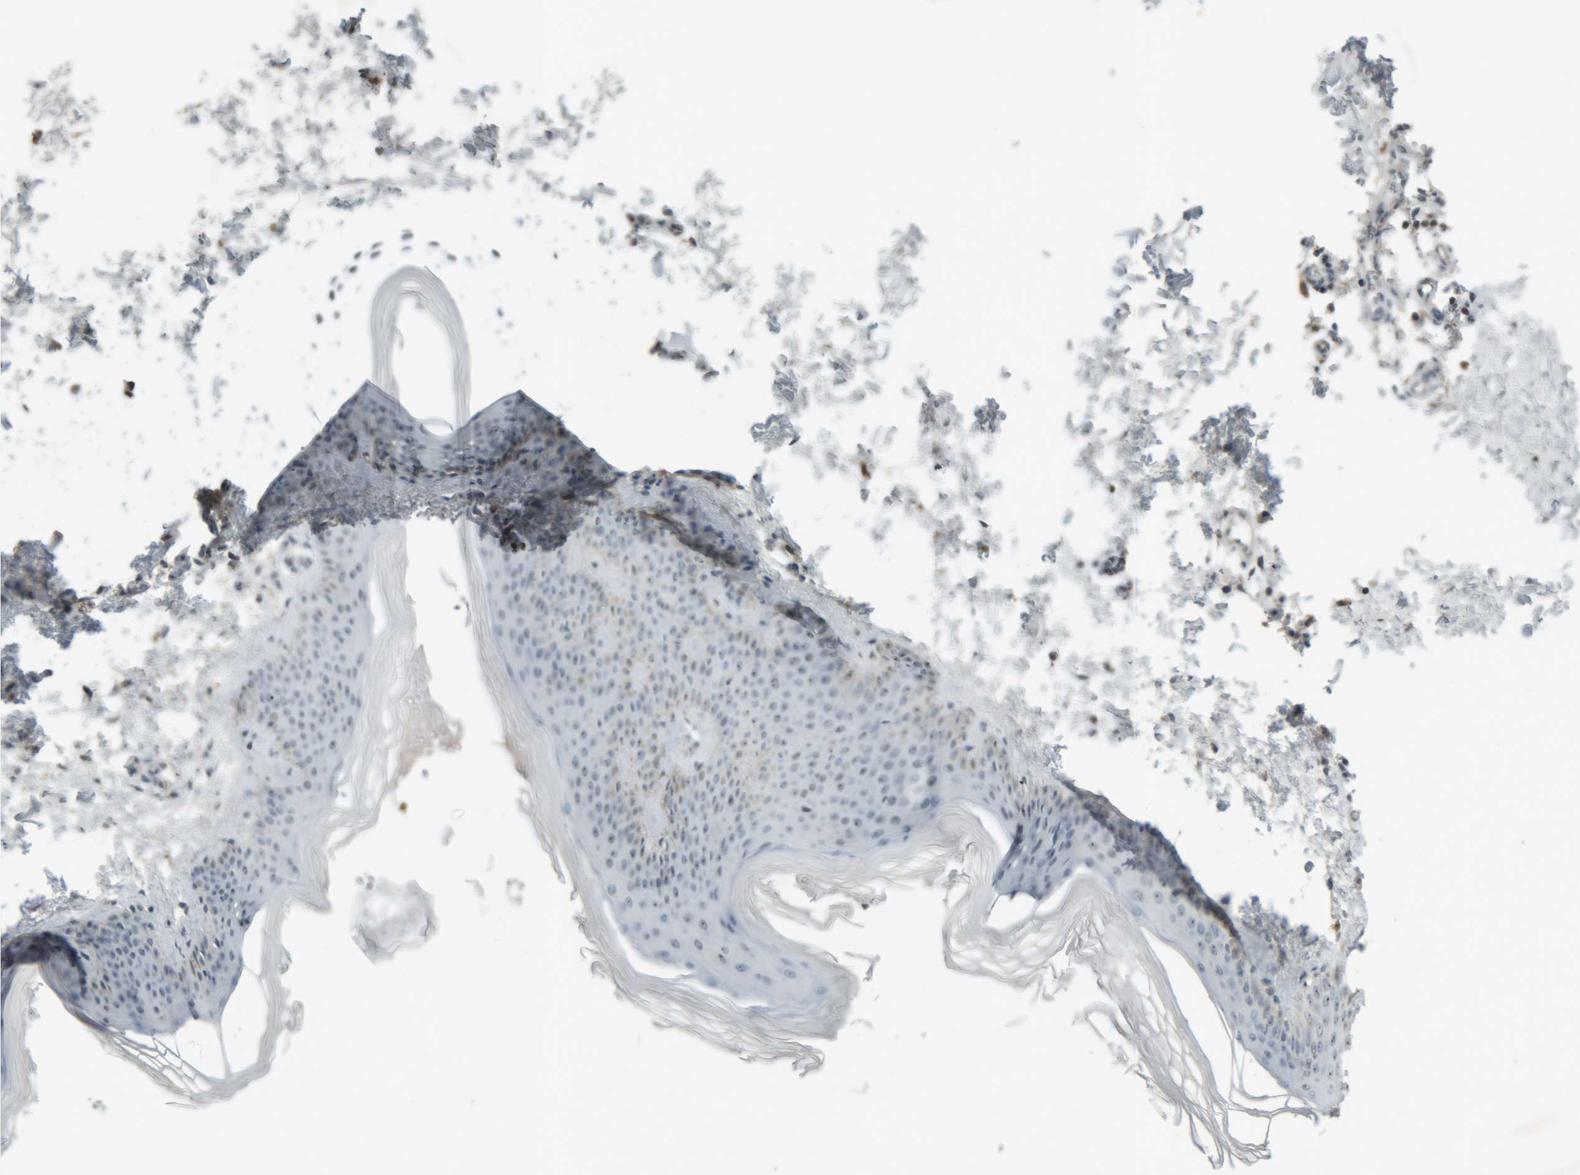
{"staining": {"intensity": "weak", "quantity": "25%-75%", "location": "cytoplasmic/membranous"}, "tissue": "skin", "cell_type": "Fibroblasts", "image_type": "normal", "snomed": [{"axis": "morphology", "description": "Normal tissue, NOS"}, {"axis": "topography", "description": "Skin"}], "caption": "Skin stained for a protein (brown) reveals weak cytoplasmic/membranous positive positivity in approximately 25%-75% of fibroblasts.", "gene": "RPF1", "patient": {"sex": "female", "age": 27}}